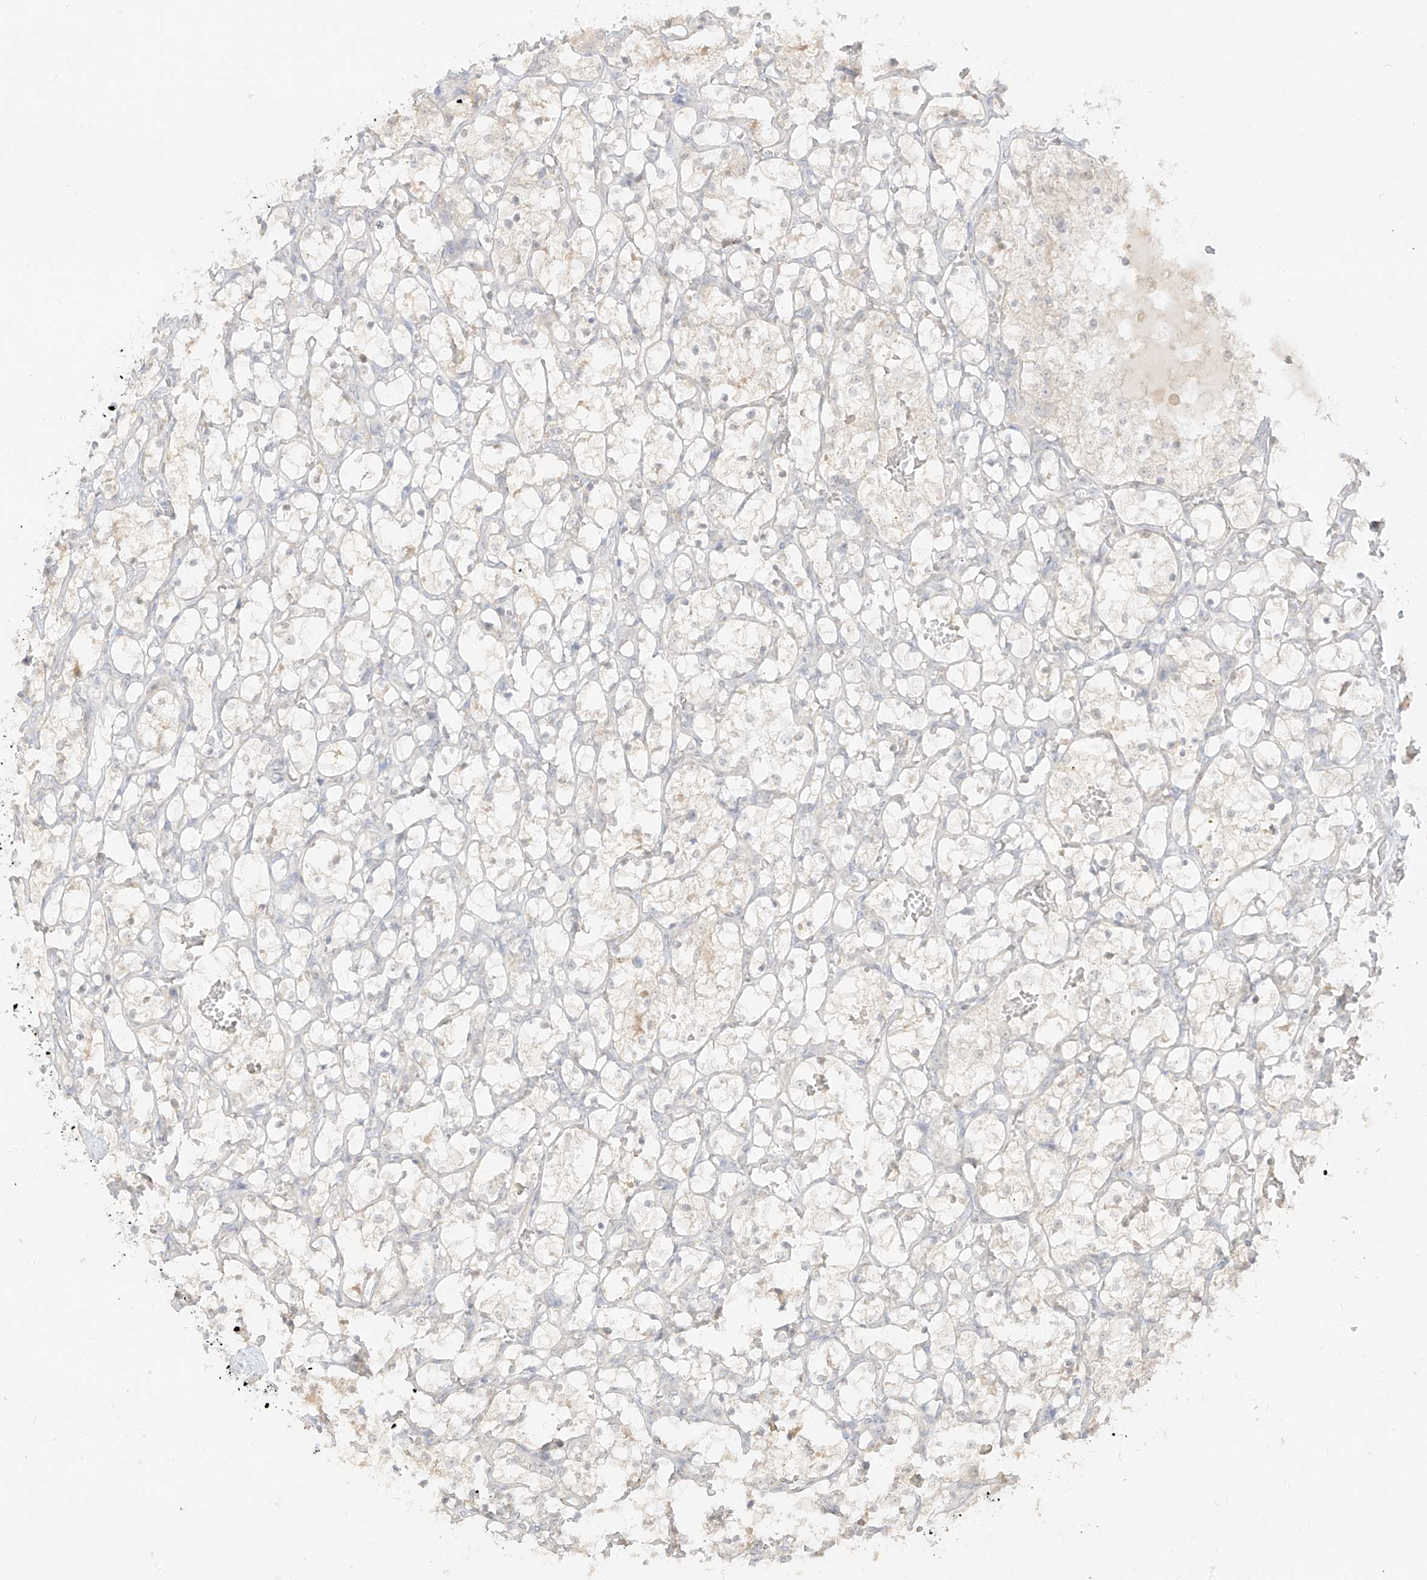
{"staining": {"intensity": "negative", "quantity": "none", "location": "none"}, "tissue": "renal cancer", "cell_type": "Tumor cells", "image_type": "cancer", "snomed": [{"axis": "morphology", "description": "Adenocarcinoma, NOS"}, {"axis": "topography", "description": "Kidney"}], "caption": "Tumor cells are negative for brown protein staining in adenocarcinoma (renal).", "gene": "LIPT1", "patient": {"sex": "female", "age": 69}}